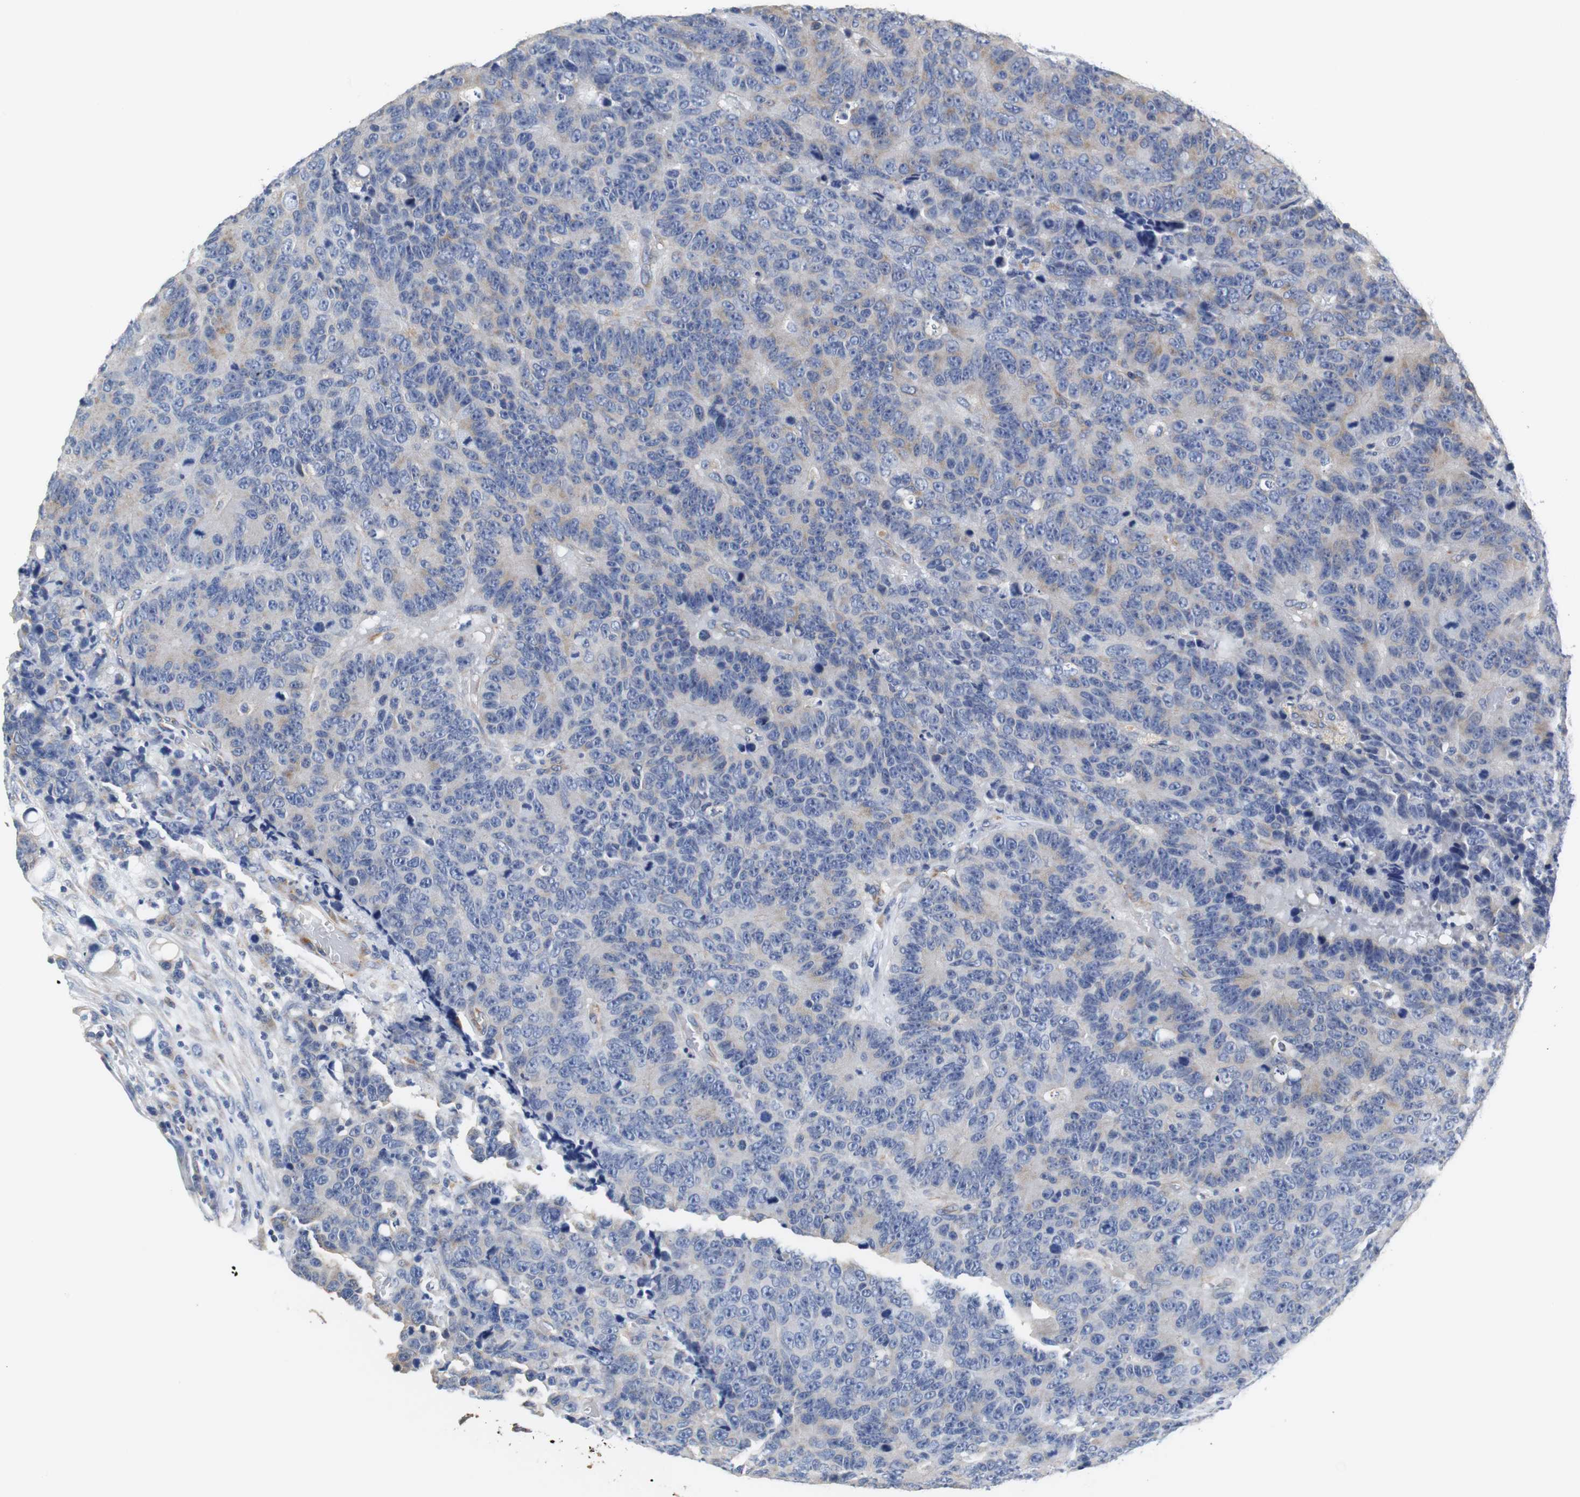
{"staining": {"intensity": "negative", "quantity": "none", "location": "none"}, "tissue": "colorectal cancer", "cell_type": "Tumor cells", "image_type": "cancer", "snomed": [{"axis": "morphology", "description": "Adenocarcinoma, NOS"}, {"axis": "topography", "description": "Colon"}], "caption": "A high-resolution histopathology image shows immunohistochemistry staining of colorectal cancer, which exhibits no significant positivity in tumor cells.", "gene": "PCK1", "patient": {"sex": "female", "age": 86}}